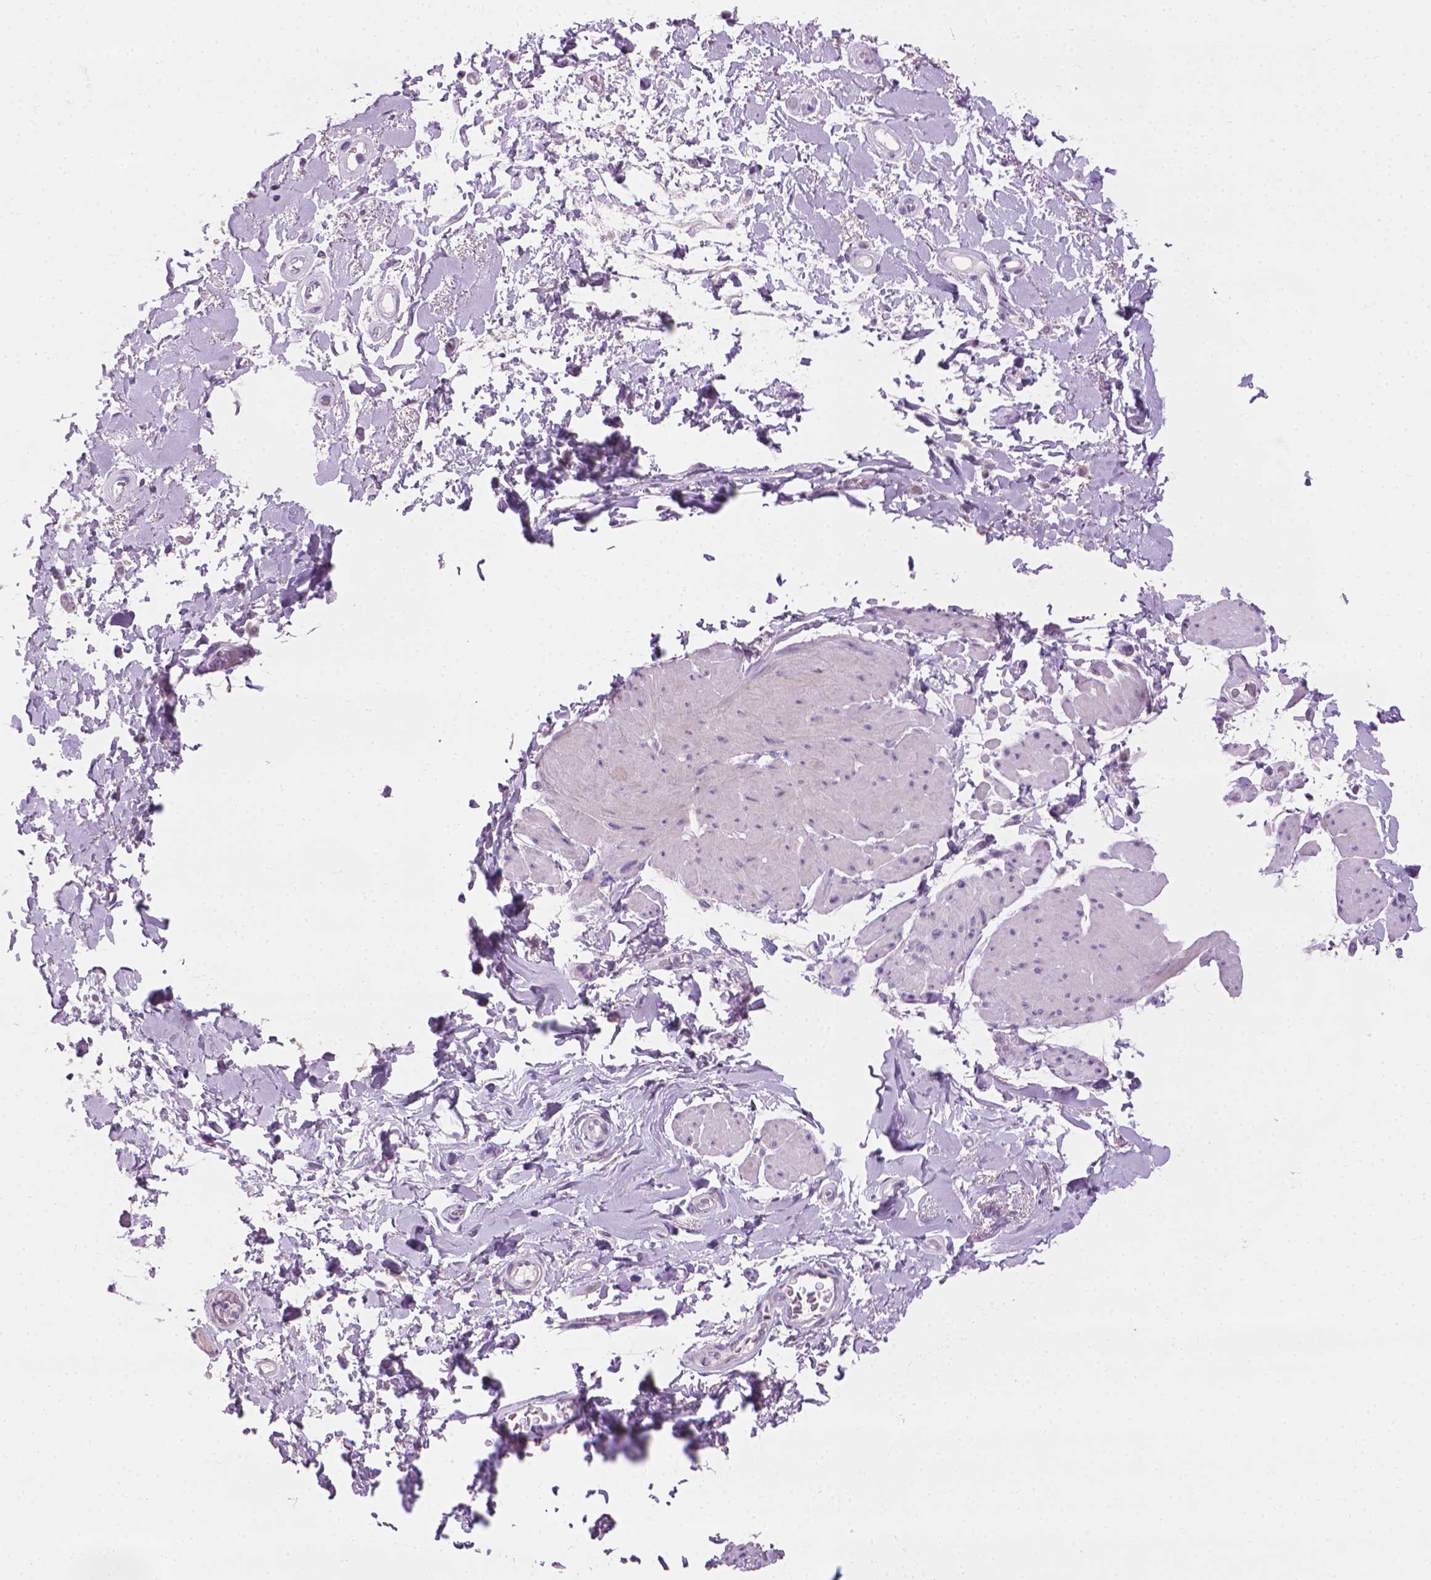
{"staining": {"intensity": "negative", "quantity": "none", "location": "none"}, "tissue": "adipose tissue", "cell_type": "Adipocytes", "image_type": "normal", "snomed": [{"axis": "morphology", "description": "Normal tissue, NOS"}, {"axis": "topography", "description": "Urinary bladder"}, {"axis": "topography", "description": "Peripheral nerve tissue"}], "caption": "Adipocytes show no significant expression in normal adipose tissue. (DAB immunohistochemistry (IHC) visualized using brightfield microscopy, high magnification).", "gene": "MLANA", "patient": {"sex": "female", "age": 60}}